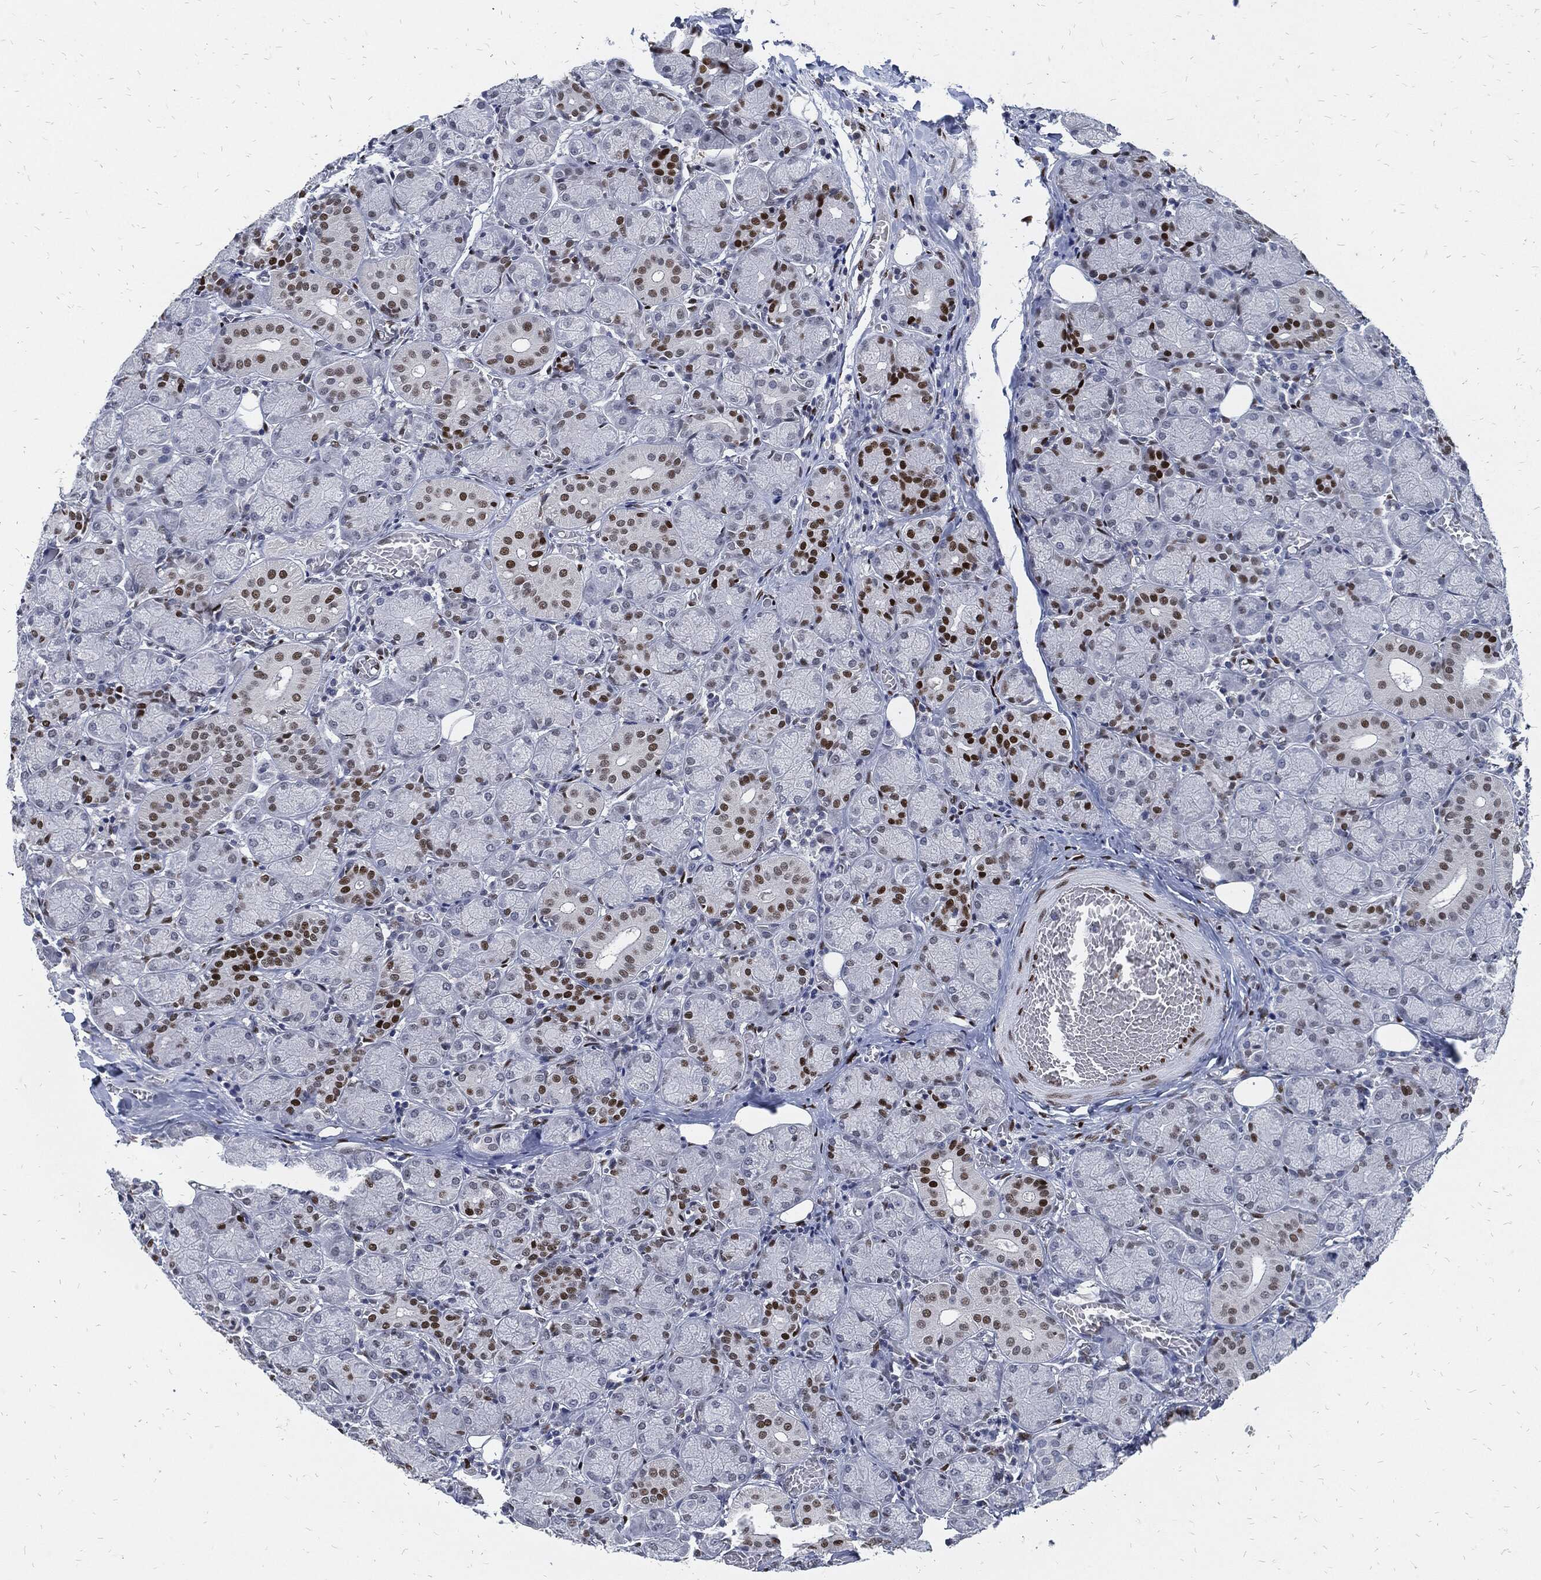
{"staining": {"intensity": "strong", "quantity": "<25%", "location": "nuclear"}, "tissue": "salivary gland", "cell_type": "Glandular cells", "image_type": "normal", "snomed": [{"axis": "morphology", "description": "Normal tissue, NOS"}, {"axis": "topography", "description": "Salivary gland"}, {"axis": "topography", "description": "Peripheral nerve tissue"}], "caption": "Strong nuclear protein expression is appreciated in about <25% of glandular cells in salivary gland.", "gene": "JUN", "patient": {"sex": "female", "age": 24}}